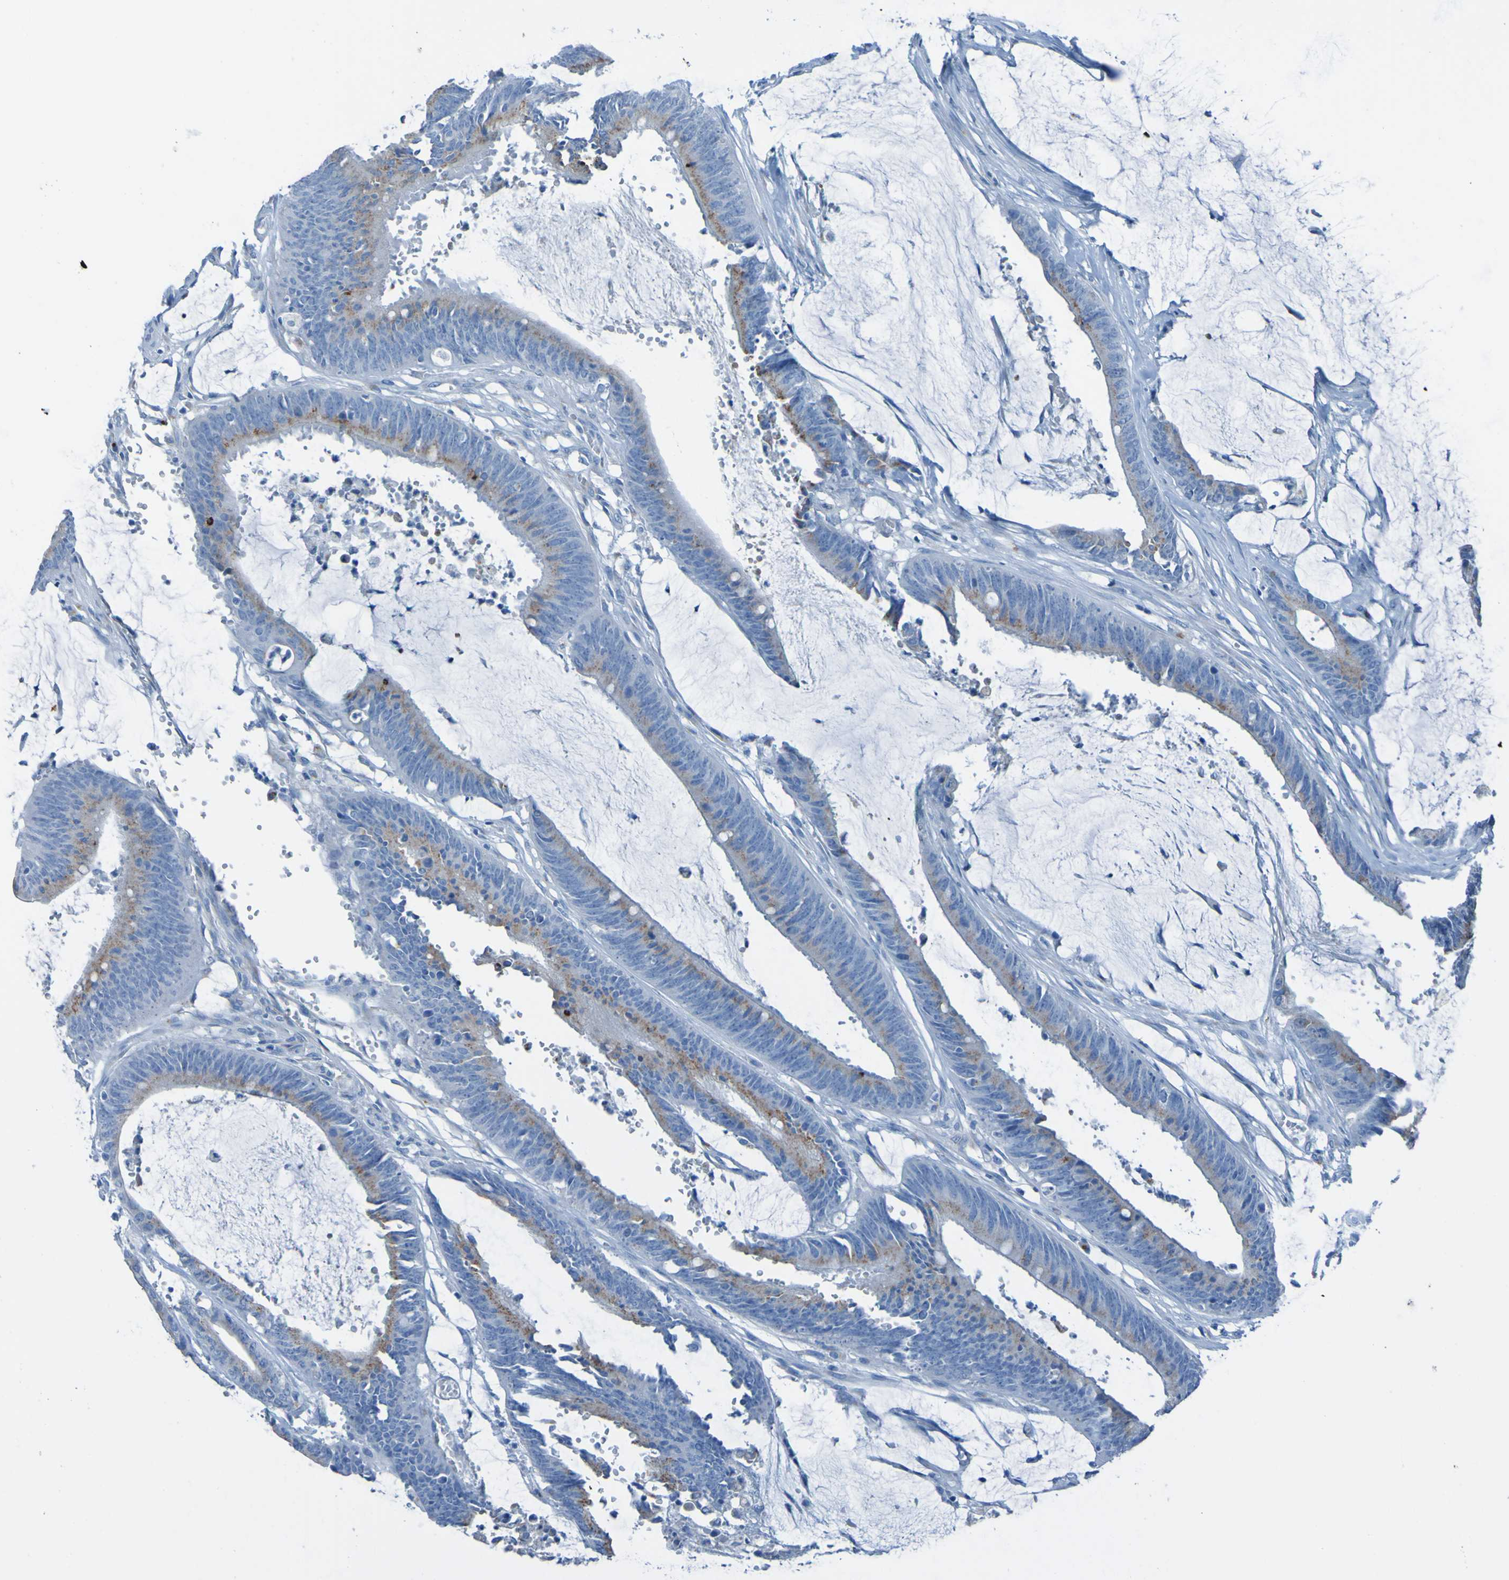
{"staining": {"intensity": "weak", "quantity": ">75%", "location": "cytoplasmic/membranous"}, "tissue": "colorectal cancer", "cell_type": "Tumor cells", "image_type": "cancer", "snomed": [{"axis": "morphology", "description": "Adenocarcinoma, NOS"}, {"axis": "topography", "description": "Rectum"}], "caption": "Immunohistochemistry (IHC) micrograph of colorectal adenocarcinoma stained for a protein (brown), which displays low levels of weak cytoplasmic/membranous positivity in approximately >75% of tumor cells.", "gene": "ACMSD", "patient": {"sex": "female", "age": 66}}